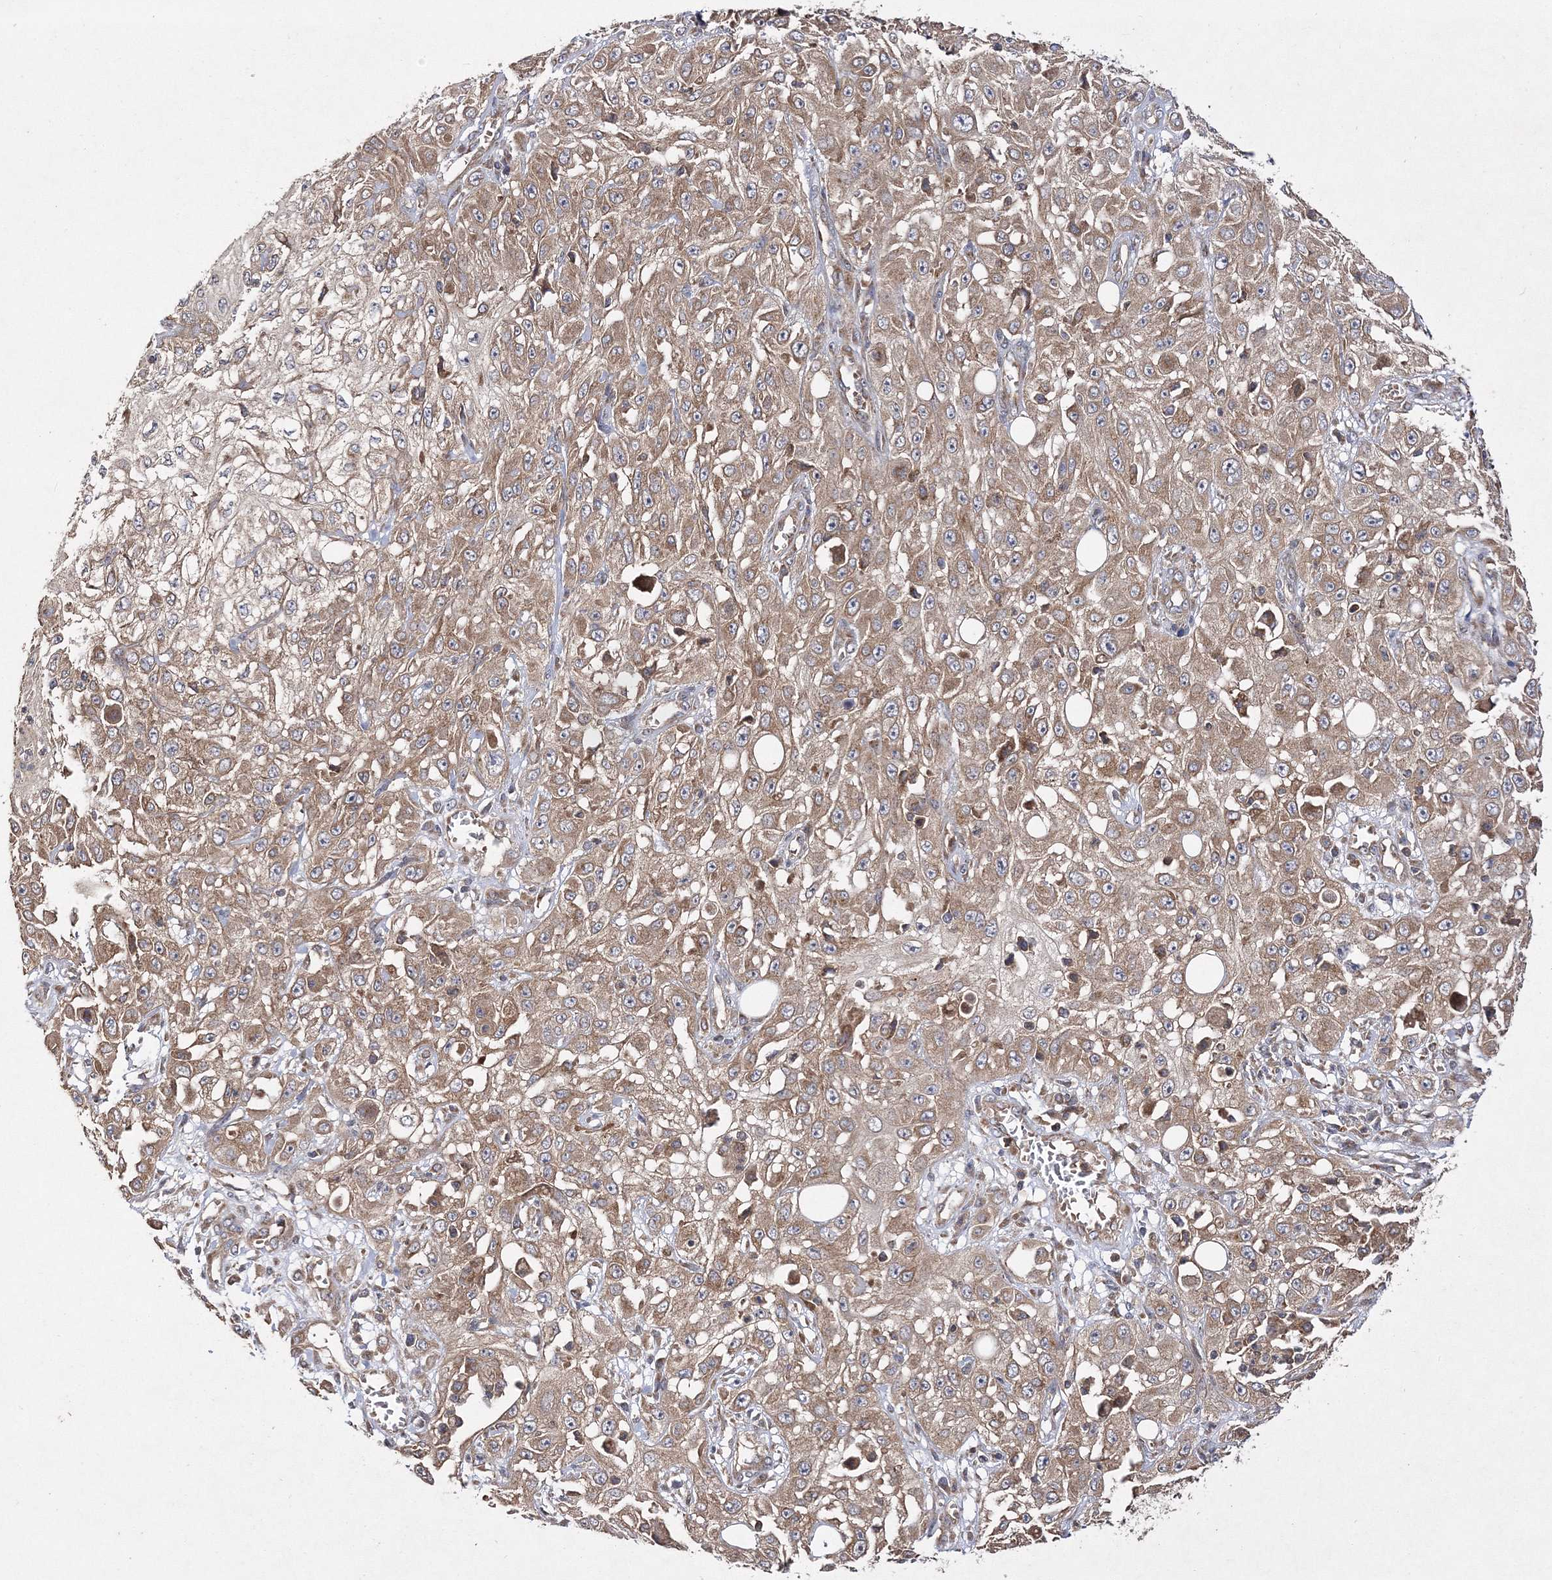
{"staining": {"intensity": "weak", "quantity": ">75%", "location": "cytoplasmic/membranous"}, "tissue": "skin cancer", "cell_type": "Tumor cells", "image_type": "cancer", "snomed": [{"axis": "morphology", "description": "Squamous cell carcinoma, NOS"}, {"axis": "morphology", "description": "Squamous cell carcinoma, metastatic, NOS"}, {"axis": "topography", "description": "Skin"}, {"axis": "topography", "description": "Lymph node"}], "caption": "Tumor cells show low levels of weak cytoplasmic/membranous positivity in about >75% of cells in human metastatic squamous cell carcinoma (skin). Immunohistochemistry (ihc) stains the protein of interest in brown and the nuclei are stained blue.", "gene": "DNAJC13", "patient": {"sex": "male", "age": 75}}